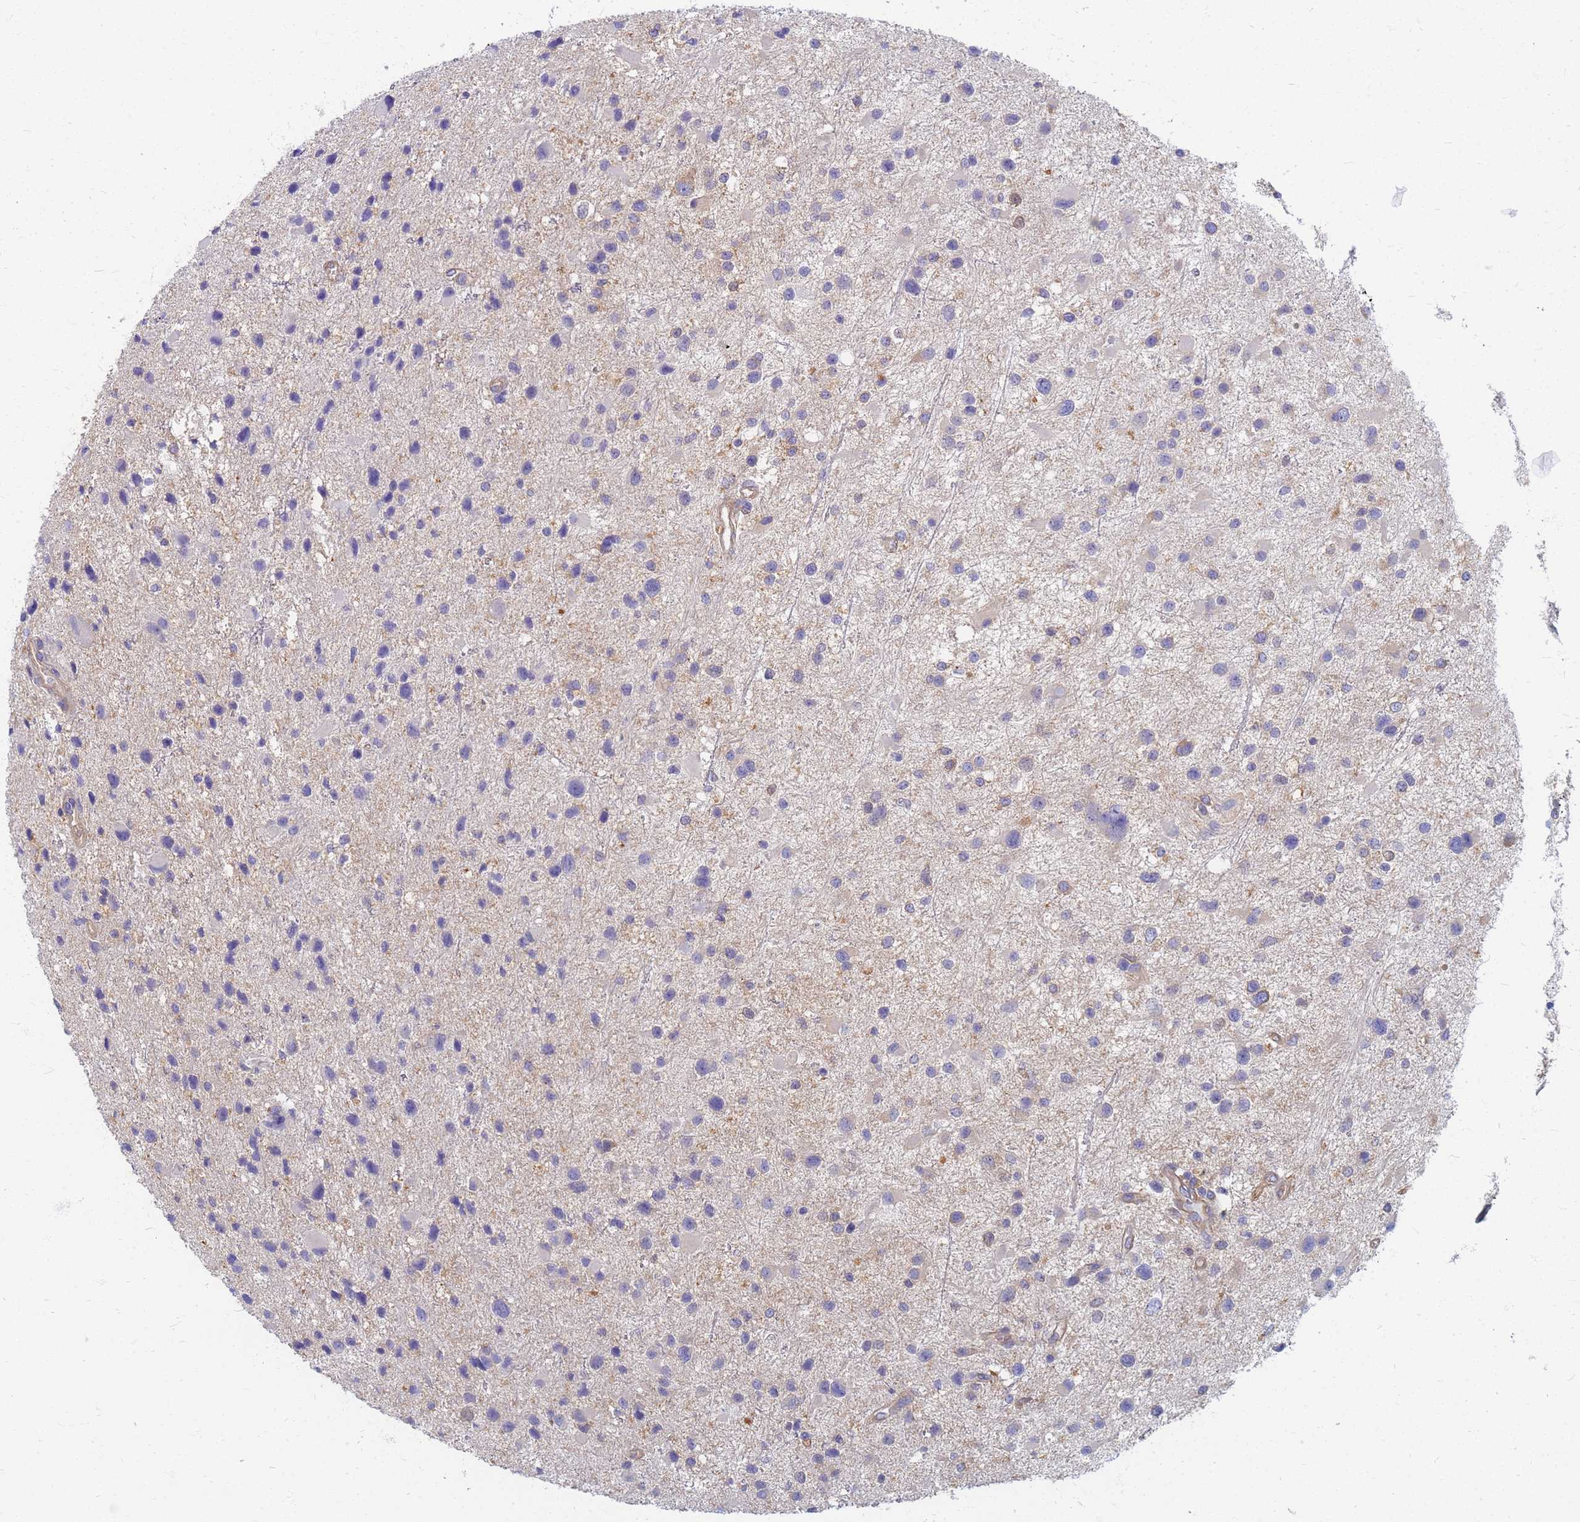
{"staining": {"intensity": "weak", "quantity": "<25%", "location": "cytoplasmic/membranous"}, "tissue": "glioma", "cell_type": "Tumor cells", "image_type": "cancer", "snomed": [{"axis": "morphology", "description": "Glioma, malignant, Low grade"}, {"axis": "topography", "description": "Brain"}], "caption": "There is no significant staining in tumor cells of malignant low-grade glioma.", "gene": "EEA1", "patient": {"sex": "female", "age": 32}}